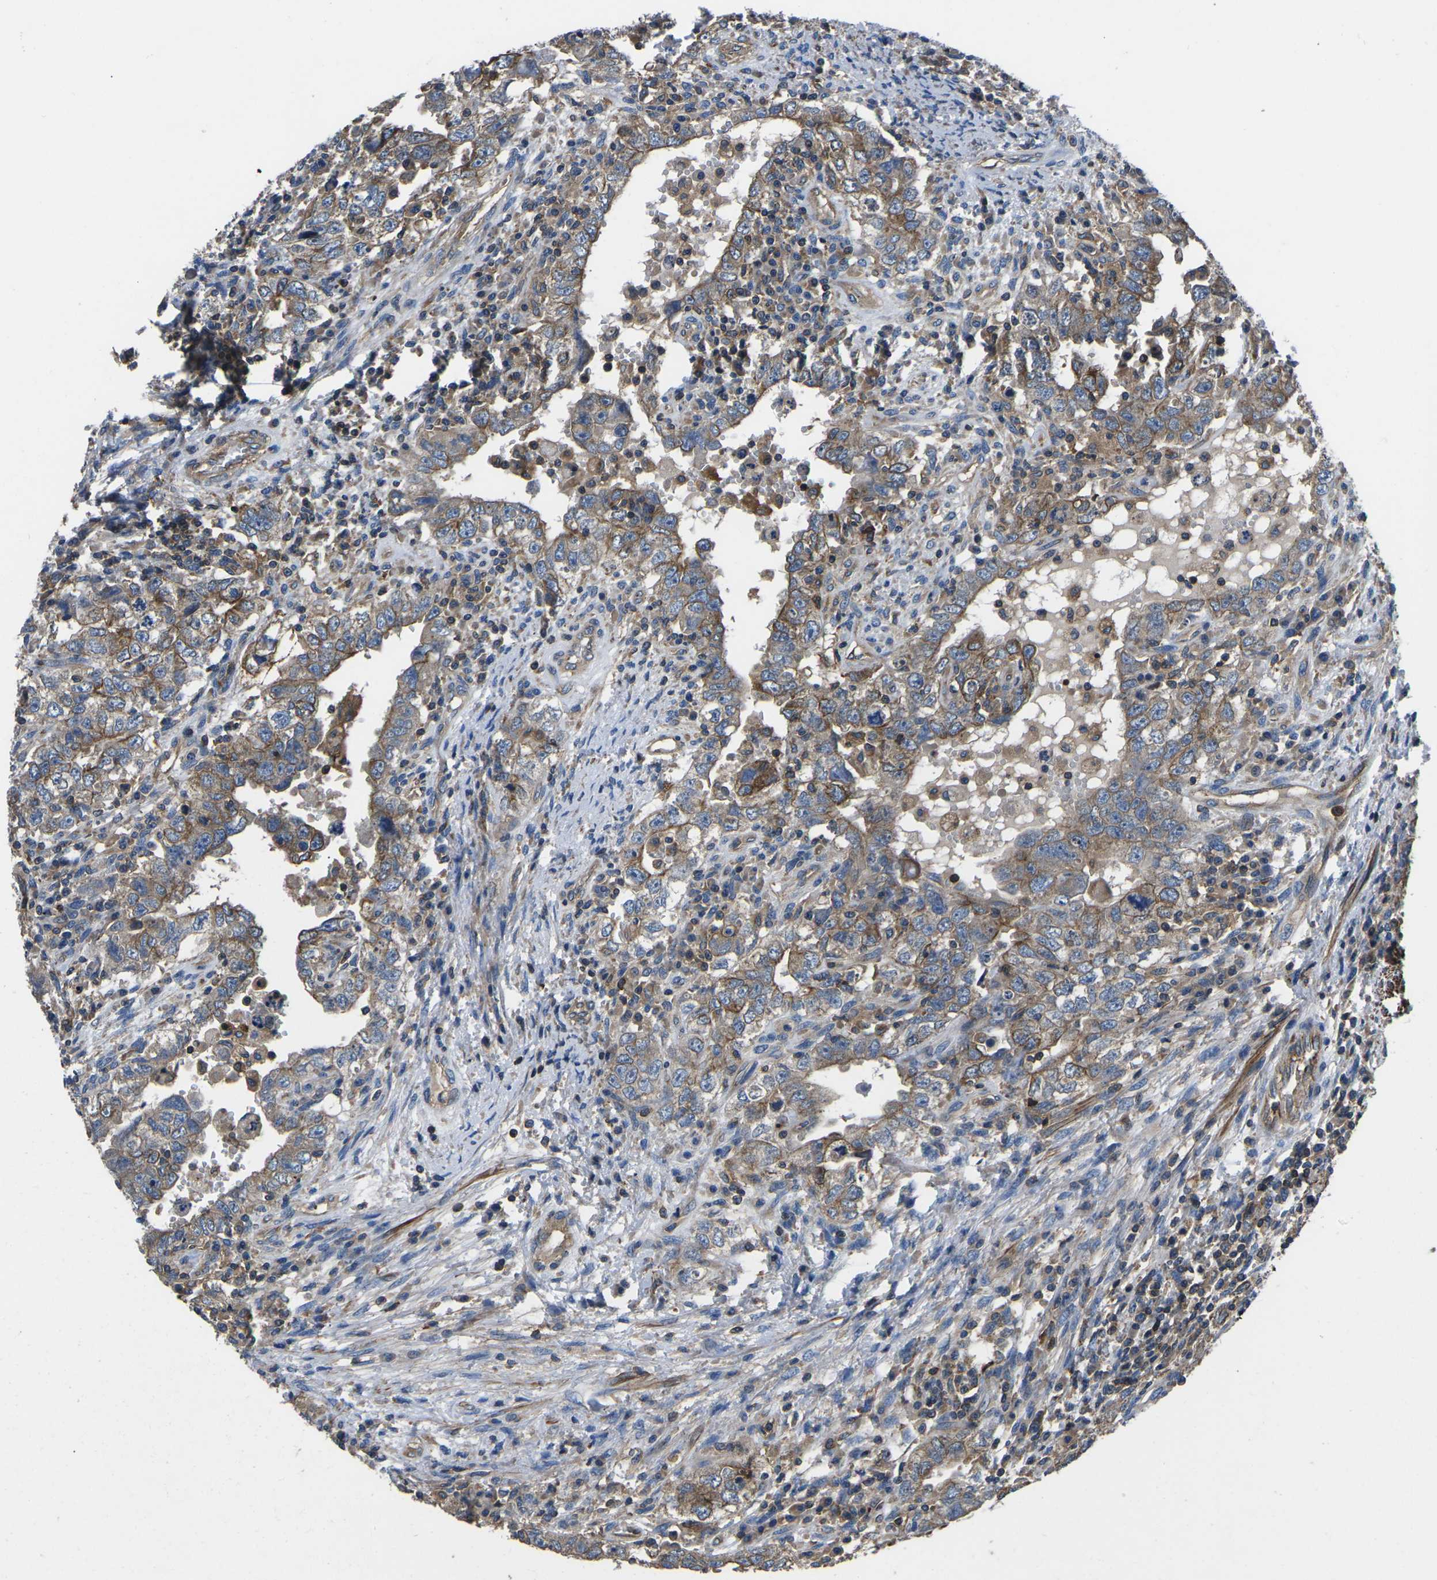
{"staining": {"intensity": "moderate", "quantity": ">75%", "location": "cytoplasmic/membranous"}, "tissue": "testis cancer", "cell_type": "Tumor cells", "image_type": "cancer", "snomed": [{"axis": "morphology", "description": "Carcinoma, Embryonal, NOS"}, {"axis": "topography", "description": "Testis"}], "caption": "The micrograph exhibits a brown stain indicating the presence of a protein in the cytoplasmic/membranous of tumor cells in testis cancer.", "gene": "KCNJ15", "patient": {"sex": "male", "age": 26}}